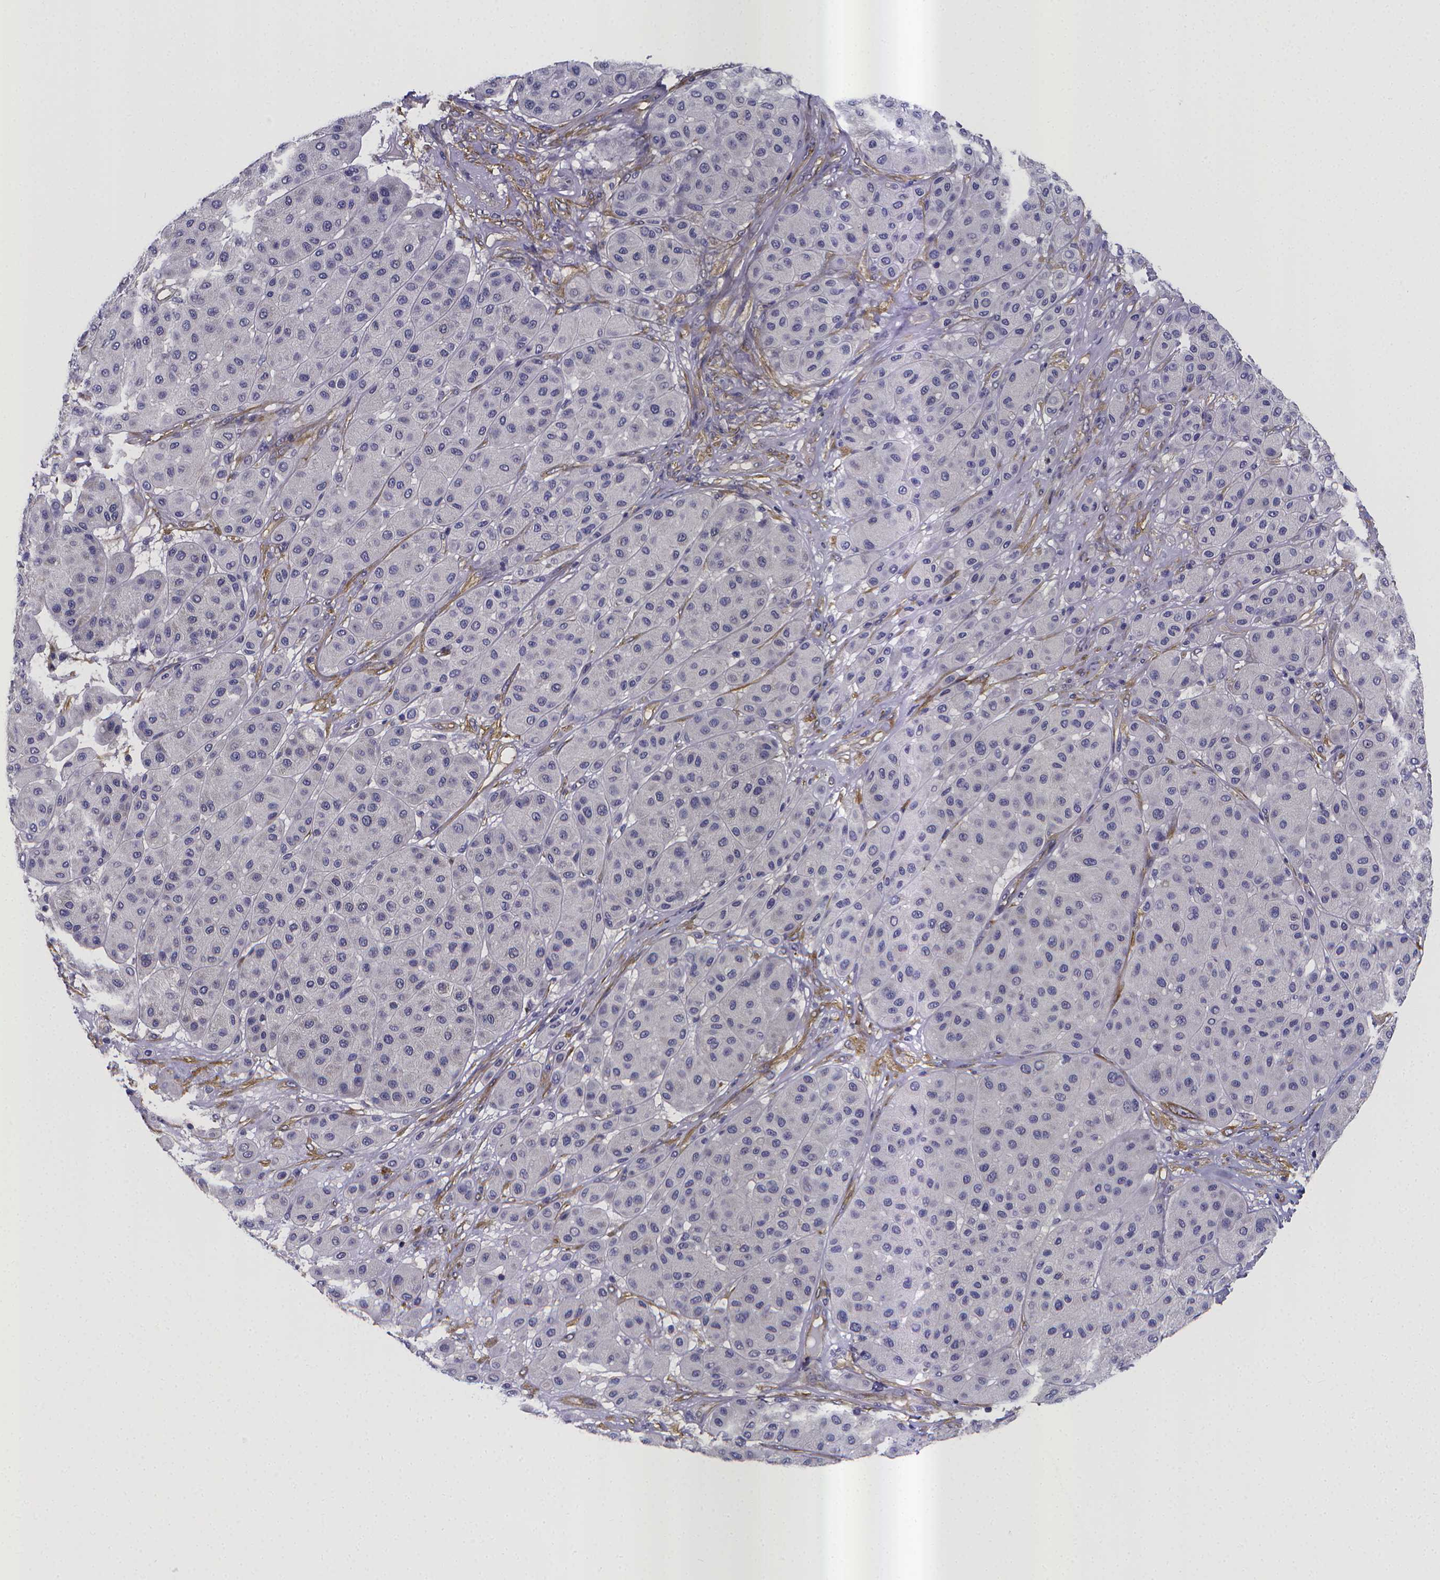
{"staining": {"intensity": "negative", "quantity": "none", "location": "none"}, "tissue": "melanoma", "cell_type": "Tumor cells", "image_type": "cancer", "snomed": [{"axis": "morphology", "description": "Malignant melanoma, Metastatic site"}, {"axis": "topography", "description": "Smooth muscle"}], "caption": "A high-resolution micrograph shows immunohistochemistry staining of melanoma, which exhibits no significant staining in tumor cells.", "gene": "RERG", "patient": {"sex": "male", "age": 41}}